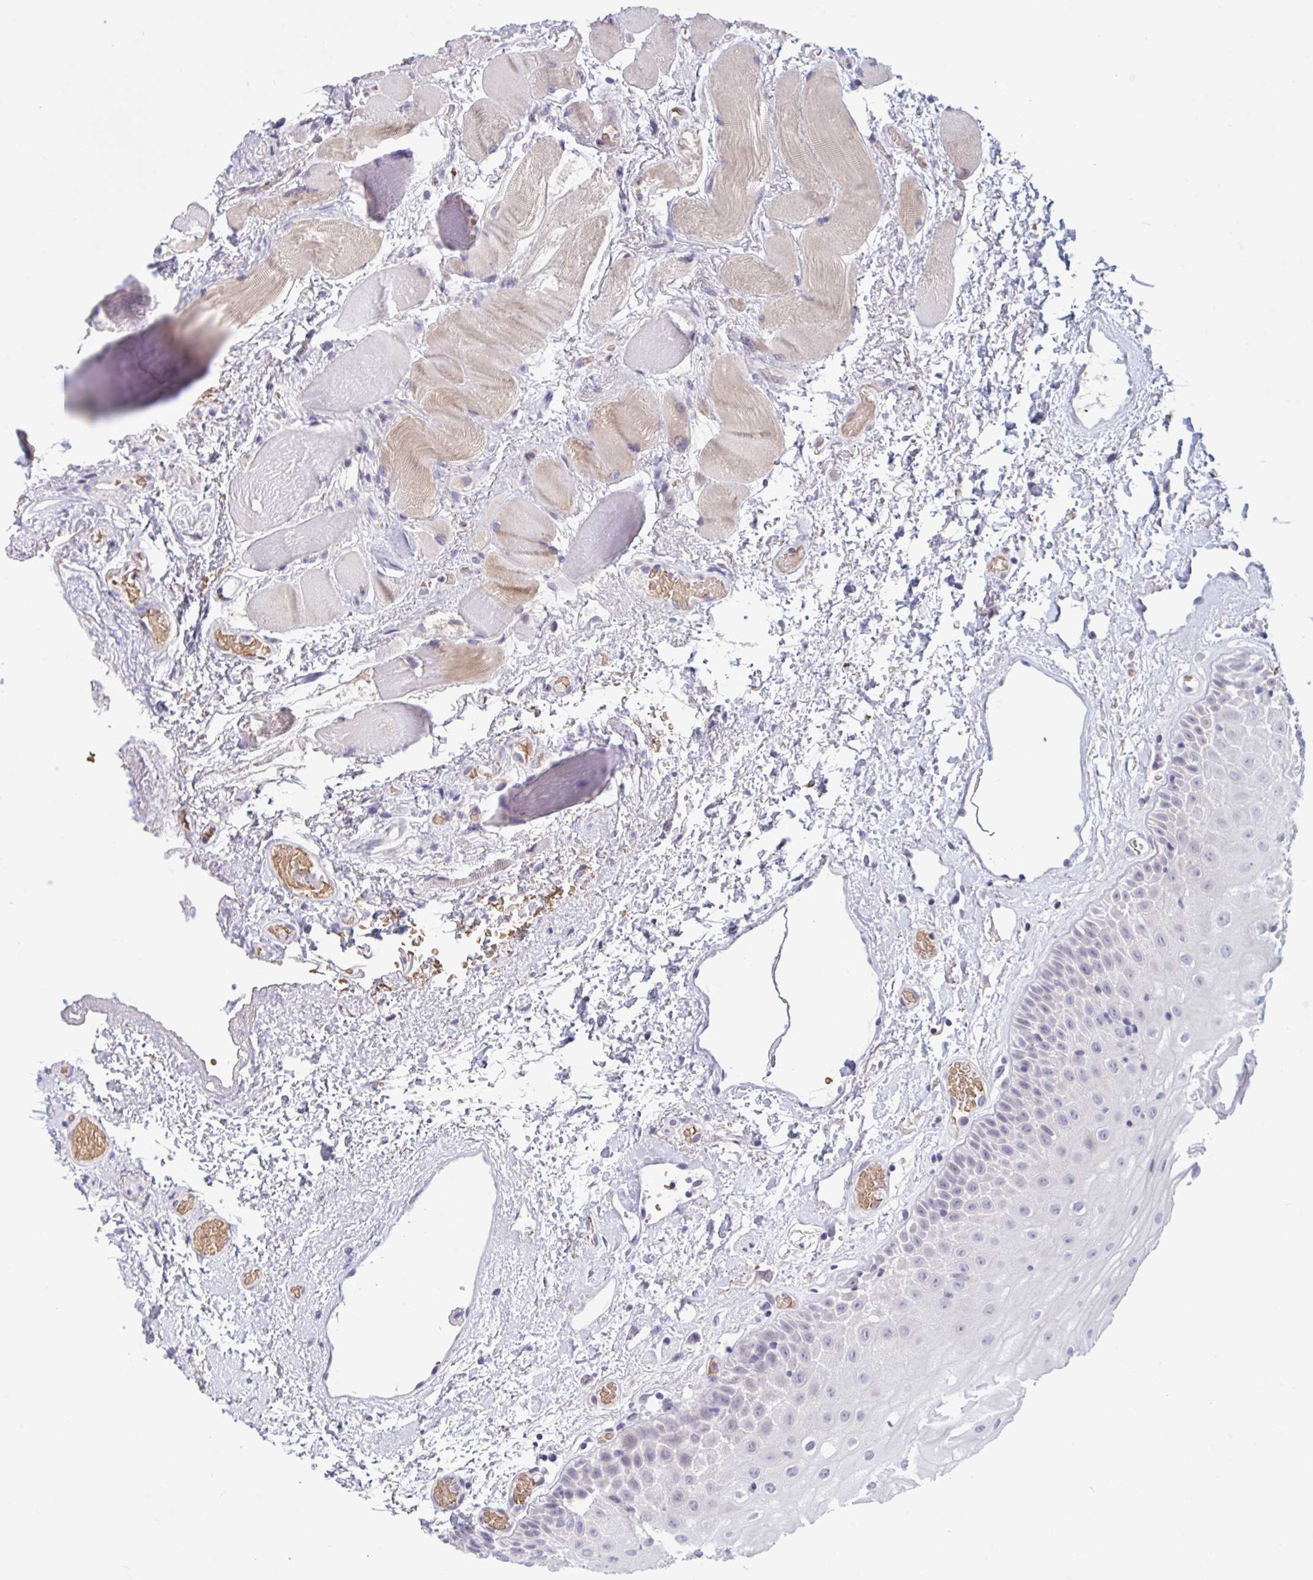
{"staining": {"intensity": "negative", "quantity": "none", "location": "none"}, "tissue": "oral mucosa", "cell_type": "Squamous epithelial cells", "image_type": "normal", "snomed": [{"axis": "morphology", "description": "Normal tissue, NOS"}, {"axis": "topography", "description": "Oral tissue"}], "caption": "The photomicrograph exhibits no staining of squamous epithelial cells in normal oral mucosa. (IHC, brightfield microscopy, high magnification).", "gene": "HSD11B2", "patient": {"sex": "female", "age": 82}}